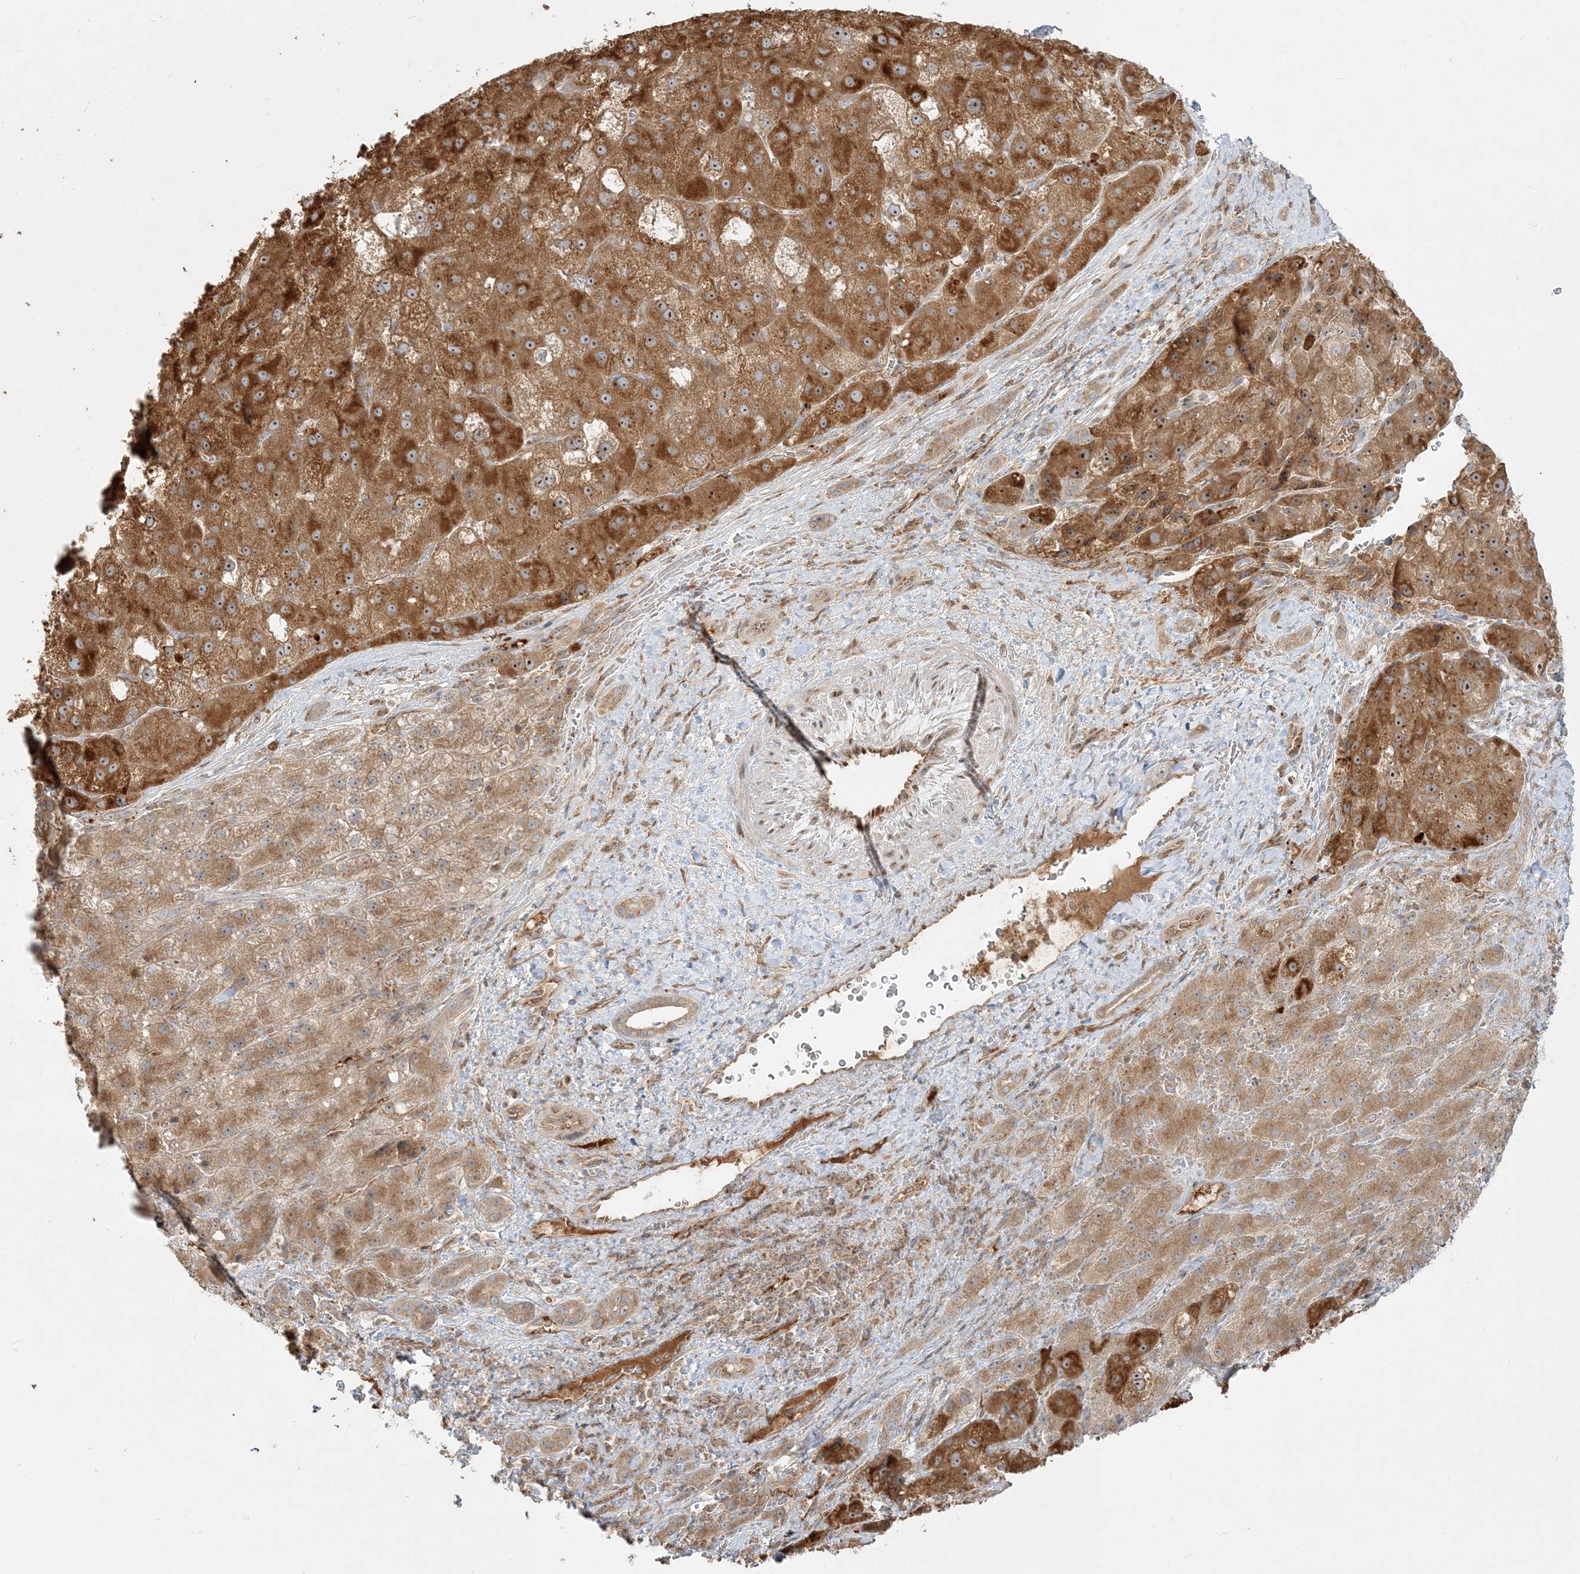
{"staining": {"intensity": "strong", "quantity": ">75%", "location": "cytoplasmic/membranous,nuclear"}, "tissue": "liver cancer", "cell_type": "Tumor cells", "image_type": "cancer", "snomed": [{"axis": "morphology", "description": "Carcinoma, Hepatocellular, NOS"}, {"axis": "topography", "description": "Liver"}], "caption": "High-power microscopy captured an immunohistochemistry (IHC) micrograph of liver hepatocellular carcinoma, revealing strong cytoplasmic/membranous and nuclear expression in approximately >75% of tumor cells.", "gene": "AP1AR", "patient": {"sex": "male", "age": 57}}